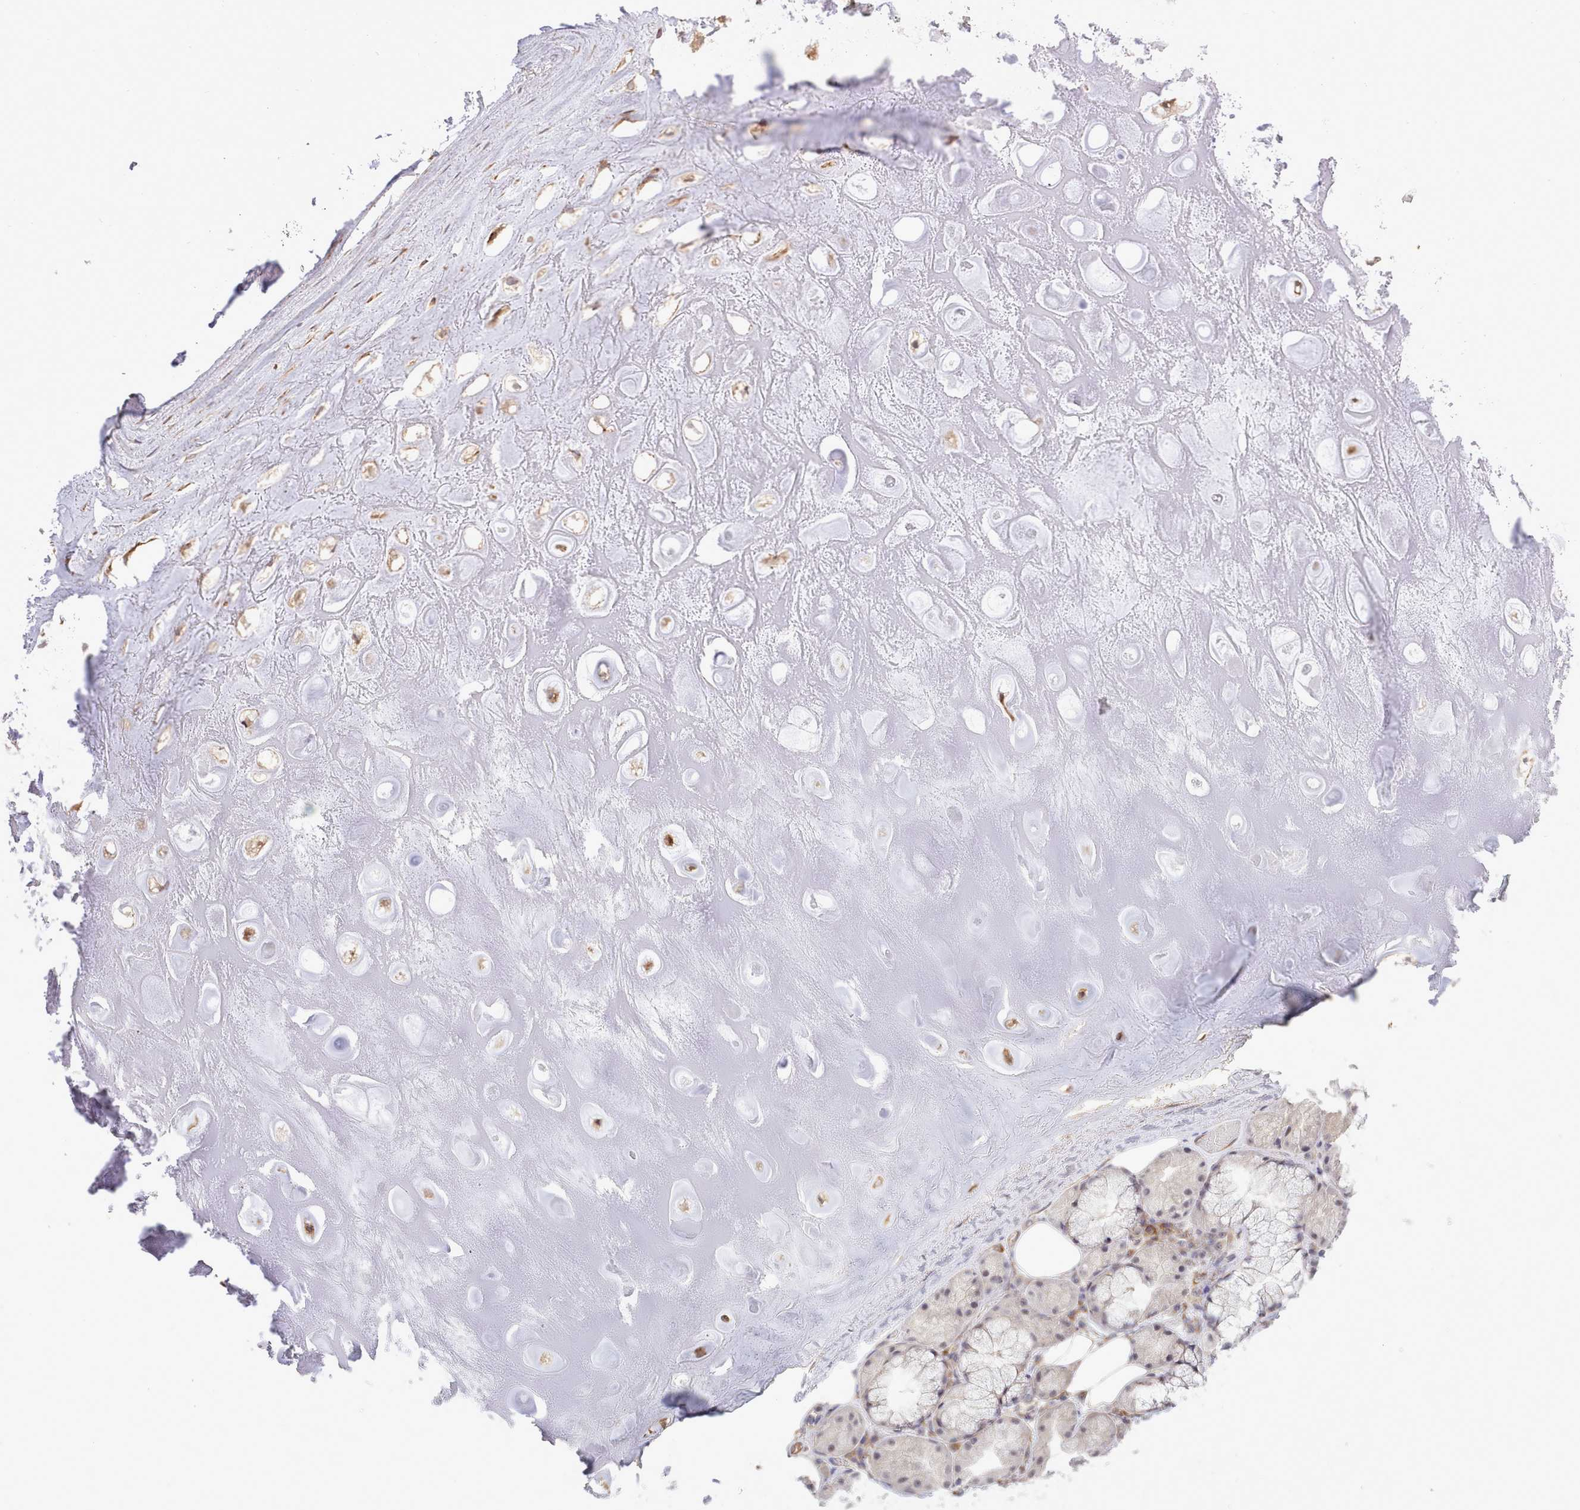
{"staining": {"intensity": "moderate", "quantity": "25%-75%", "location": "cytoplasmic/membranous,nuclear"}, "tissue": "soft tissue", "cell_type": "Chondrocytes", "image_type": "normal", "snomed": [{"axis": "morphology", "description": "Normal tissue, NOS"}, {"axis": "topography", "description": "Cartilage tissue"}], "caption": "Immunohistochemistry of unremarkable human soft tissue exhibits medium levels of moderate cytoplasmic/membranous,nuclear expression in about 25%-75% of chondrocytes. Using DAB (3,3'-diaminobenzidine) (brown) and hematoxylin (blue) stains, captured at high magnification using brightfield microscopy.", "gene": "ZC3H13", "patient": {"sex": "male", "age": 81}}